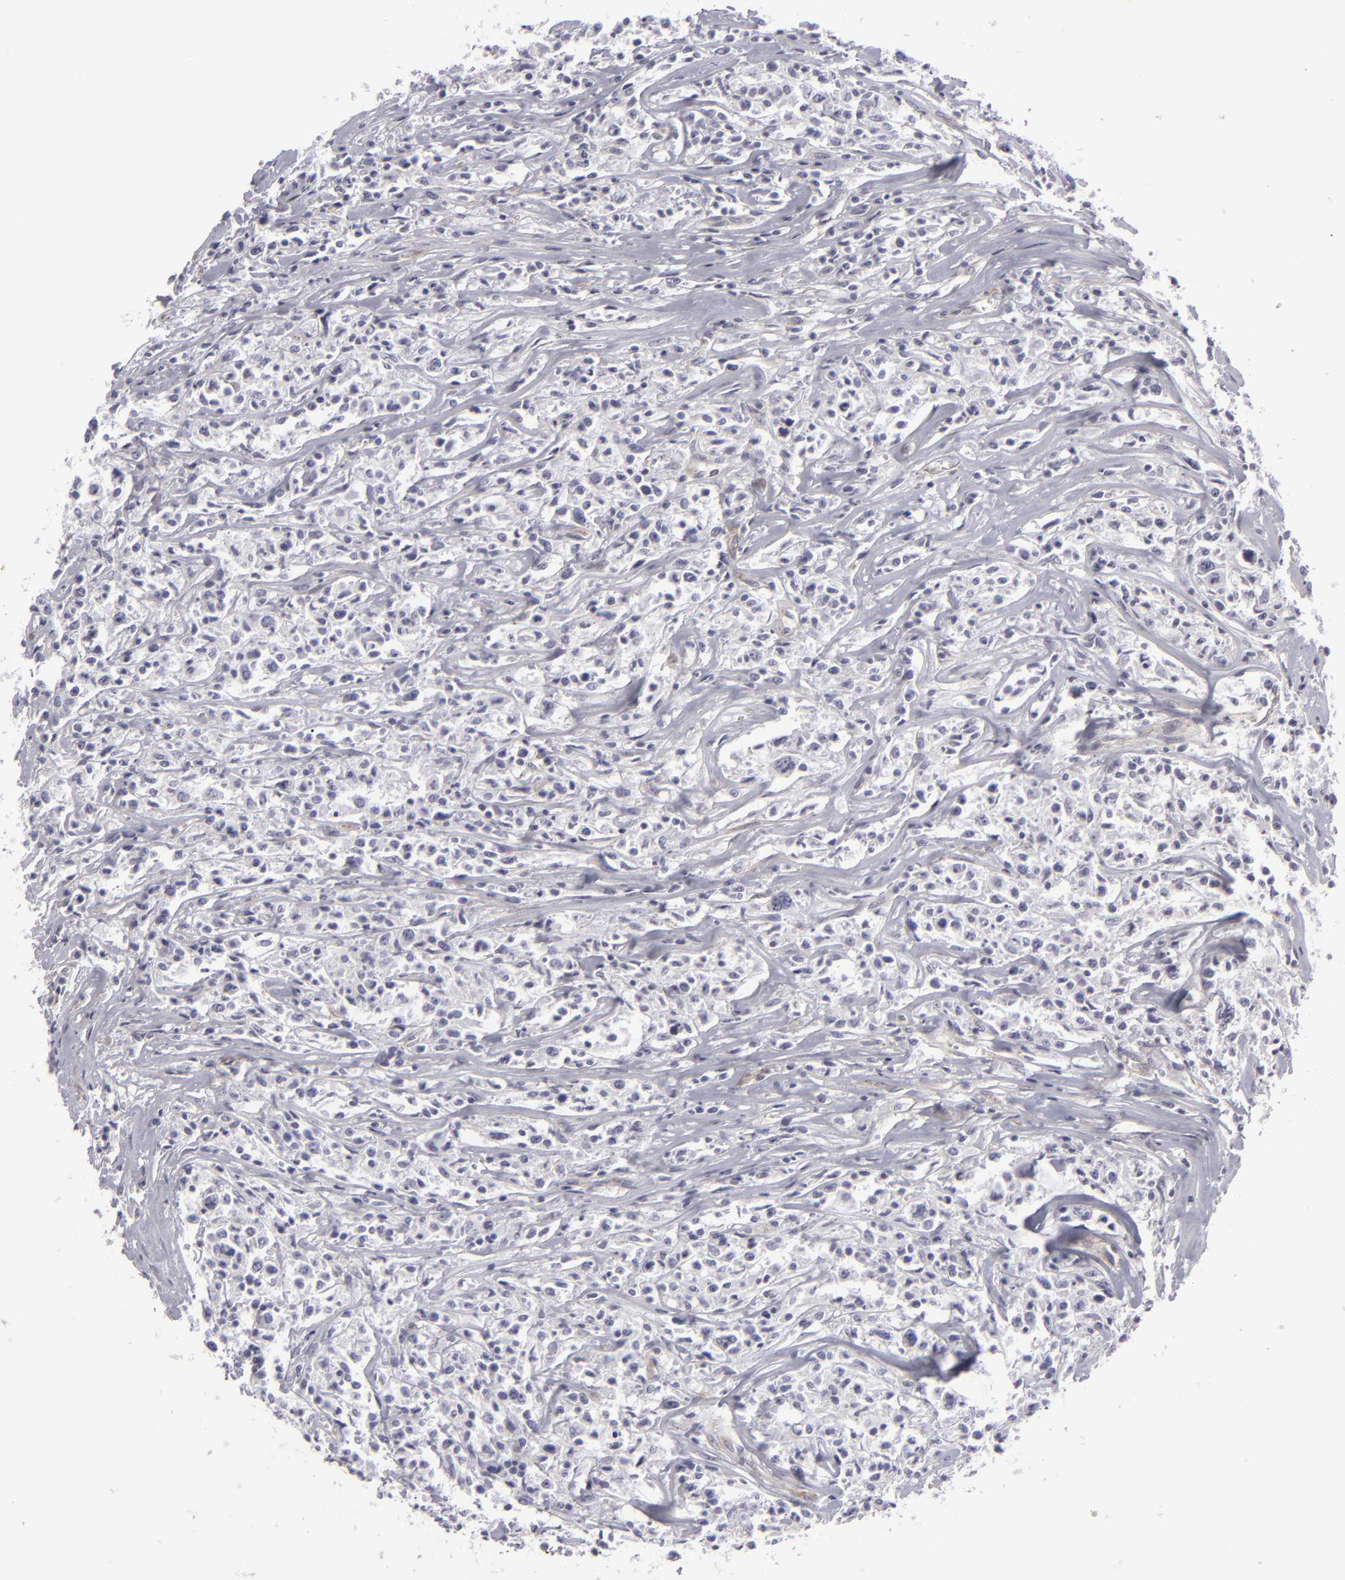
{"staining": {"intensity": "negative", "quantity": "none", "location": "none"}, "tissue": "lymphoma", "cell_type": "Tumor cells", "image_type": "cancer", "snomed": [{"axis": "morphology", "description": "Malignant lymphoma, non-Hodgkin's type, Low grade"}, {"axis": "topography", "description": "Small intestine"}], "caption": "There is no significant expression in tumor cells of lymphoma.", "gene": "JUP", "patient": {"sex": "female", "age": 59}}